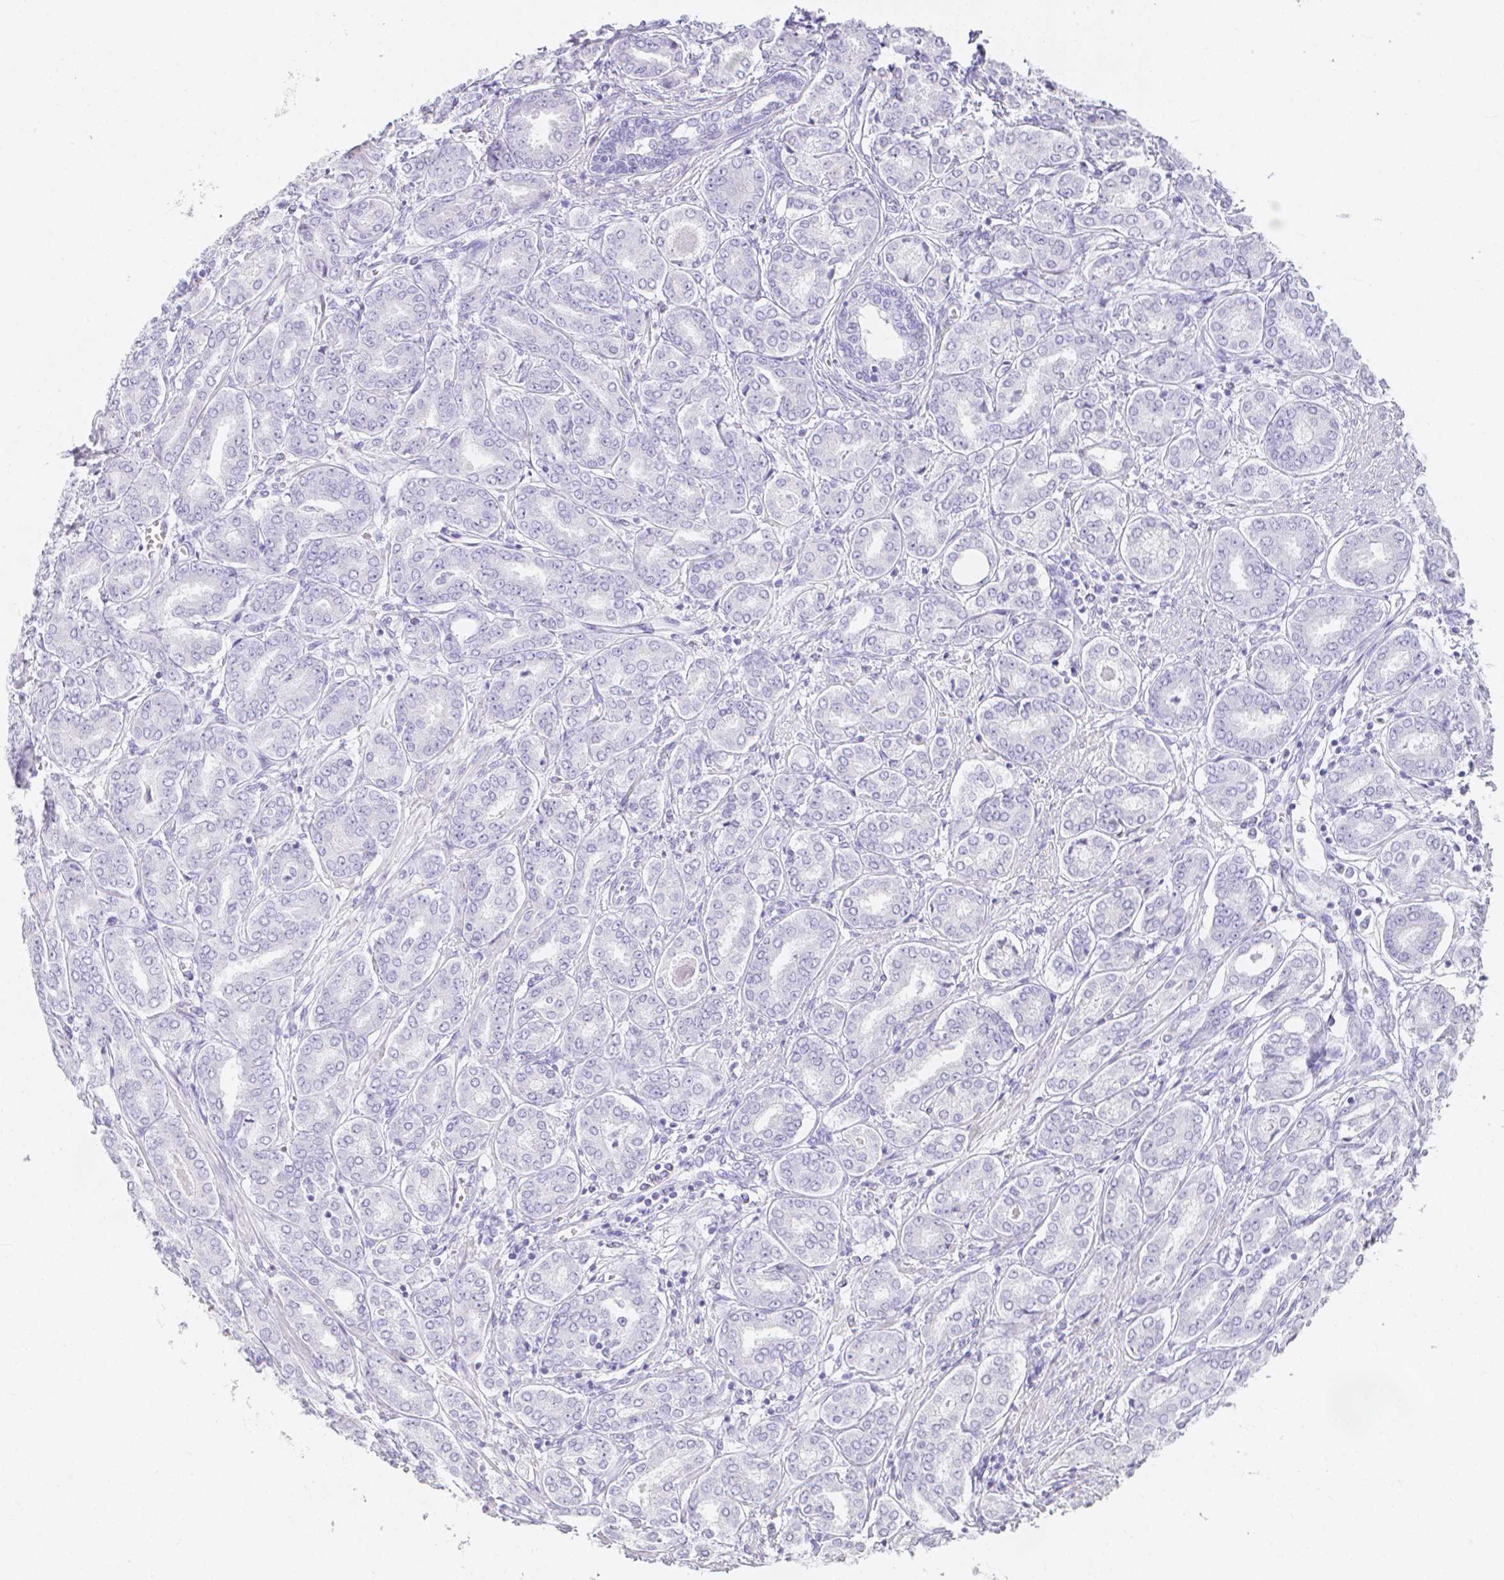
{"staining": {"intensity": "negative", "quantity": "none", "location": "none"}, "tissue": "prostate cancer", "cell_type": "Tumor cells", "image_type": "cancer", "snomed": [{"axis": "morphology", "description": "Adenocarcinoma, High grade"}, {"axis": "topography", "description": "Prostate"}], "caption": "Prostate cancer (high-grade adenocarcinoma) stained for a protein using IHC reveals no positivity tumor cells.", "gene": "LGALS4", "patient": {"sex": "male", "age": 72}}